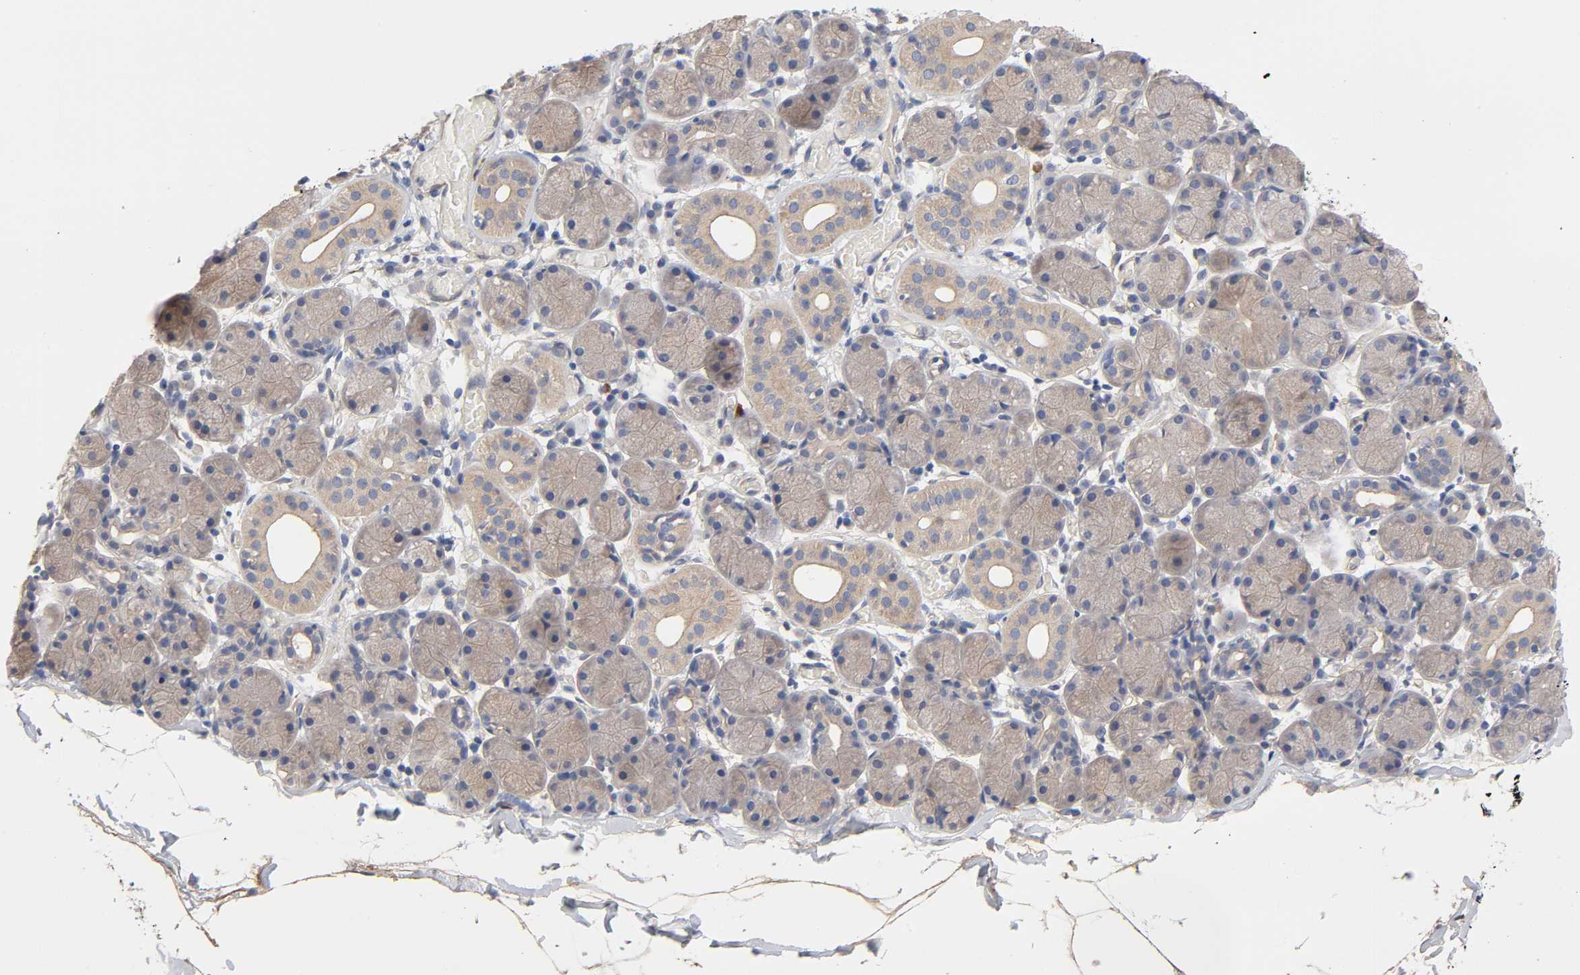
{"staining": {"intensity": "weak", "quantity": ">75%", "location": "cytoplasmic/membranous"}, "tissue": "salivary gland", "cell_type": "Glandular cells", "image_type": "normal", "snomed": [{"axis": "morphology", "description": "Normal tissue, NOS"}, {"axis": "topography", "description": "Salivary gland"}], "caption": "Salivary gland stained with DAB (3,3'-diaminobenzidine) immunohistochemistry shows low levels of weak cytoplasmic/membranous staining in approximately >75% of glandular cells. The staining was performed using DAB (3,3'-diaminobenzidine), with brown indicating positive protein expression. Nuclei are stained blue with hematoxylin.", "gene": "RAB13", "patient": {"sex": "female", "age": 24}}